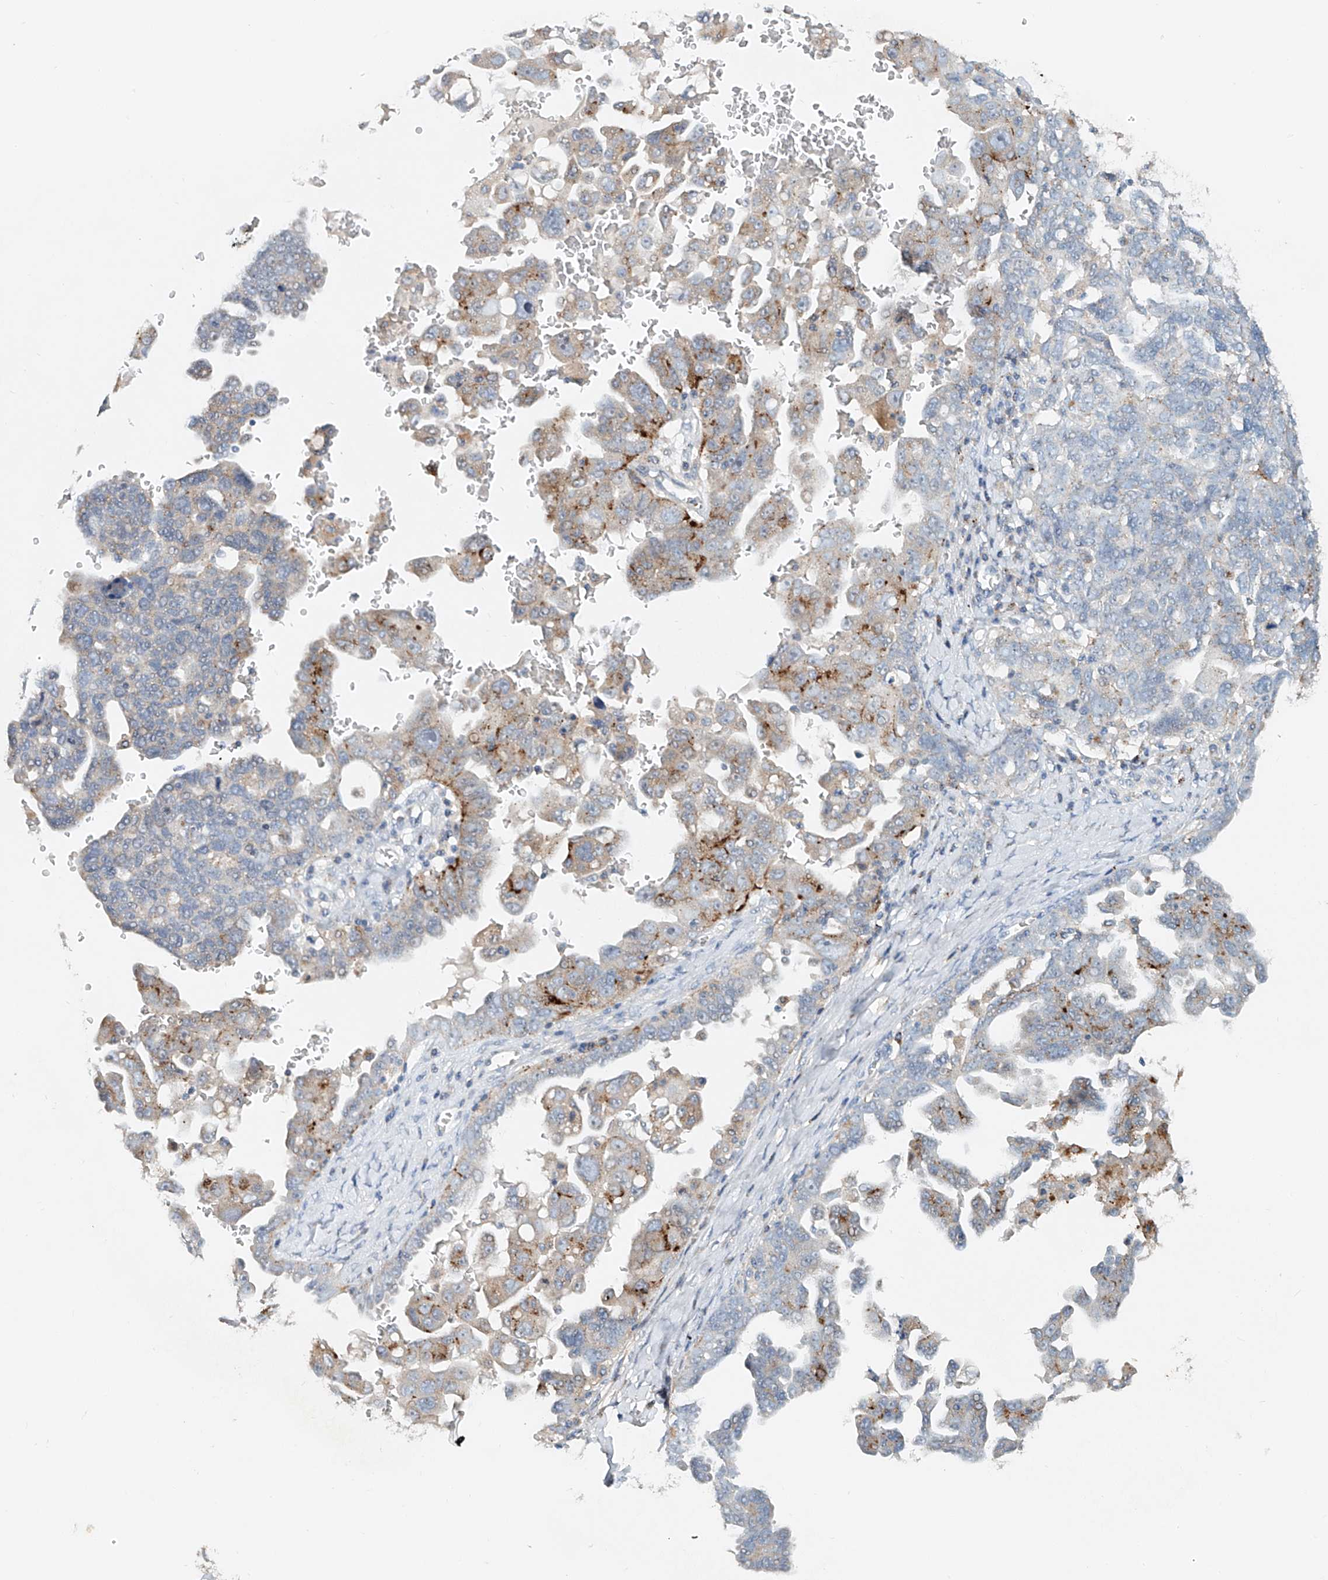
{"staining": {"intensity": "moderate", "quantity": "<25%", "location": "cytoplasmic/membranous"}, "tissue": "ovarian cancer", "cell_type": "Tumor cells", "image_type": "cancer", "snomed": [{"axis": "morphology", "description": "Carcinoma, endometroid"}, {"axis": "topography", "description": "Ovary"}], "caption": "High-magnification brightfield microscopy of ovarian endometroid carcinoma stained with DAB (brown) and counterstained with hematoxylin (blue). tumor cells exhibit moderate cytoplasmic/membranous positivity is seen in approximately<25% of cells.", "gene": "TRIM47", "patient": {"sex": "female", "age": 62}}